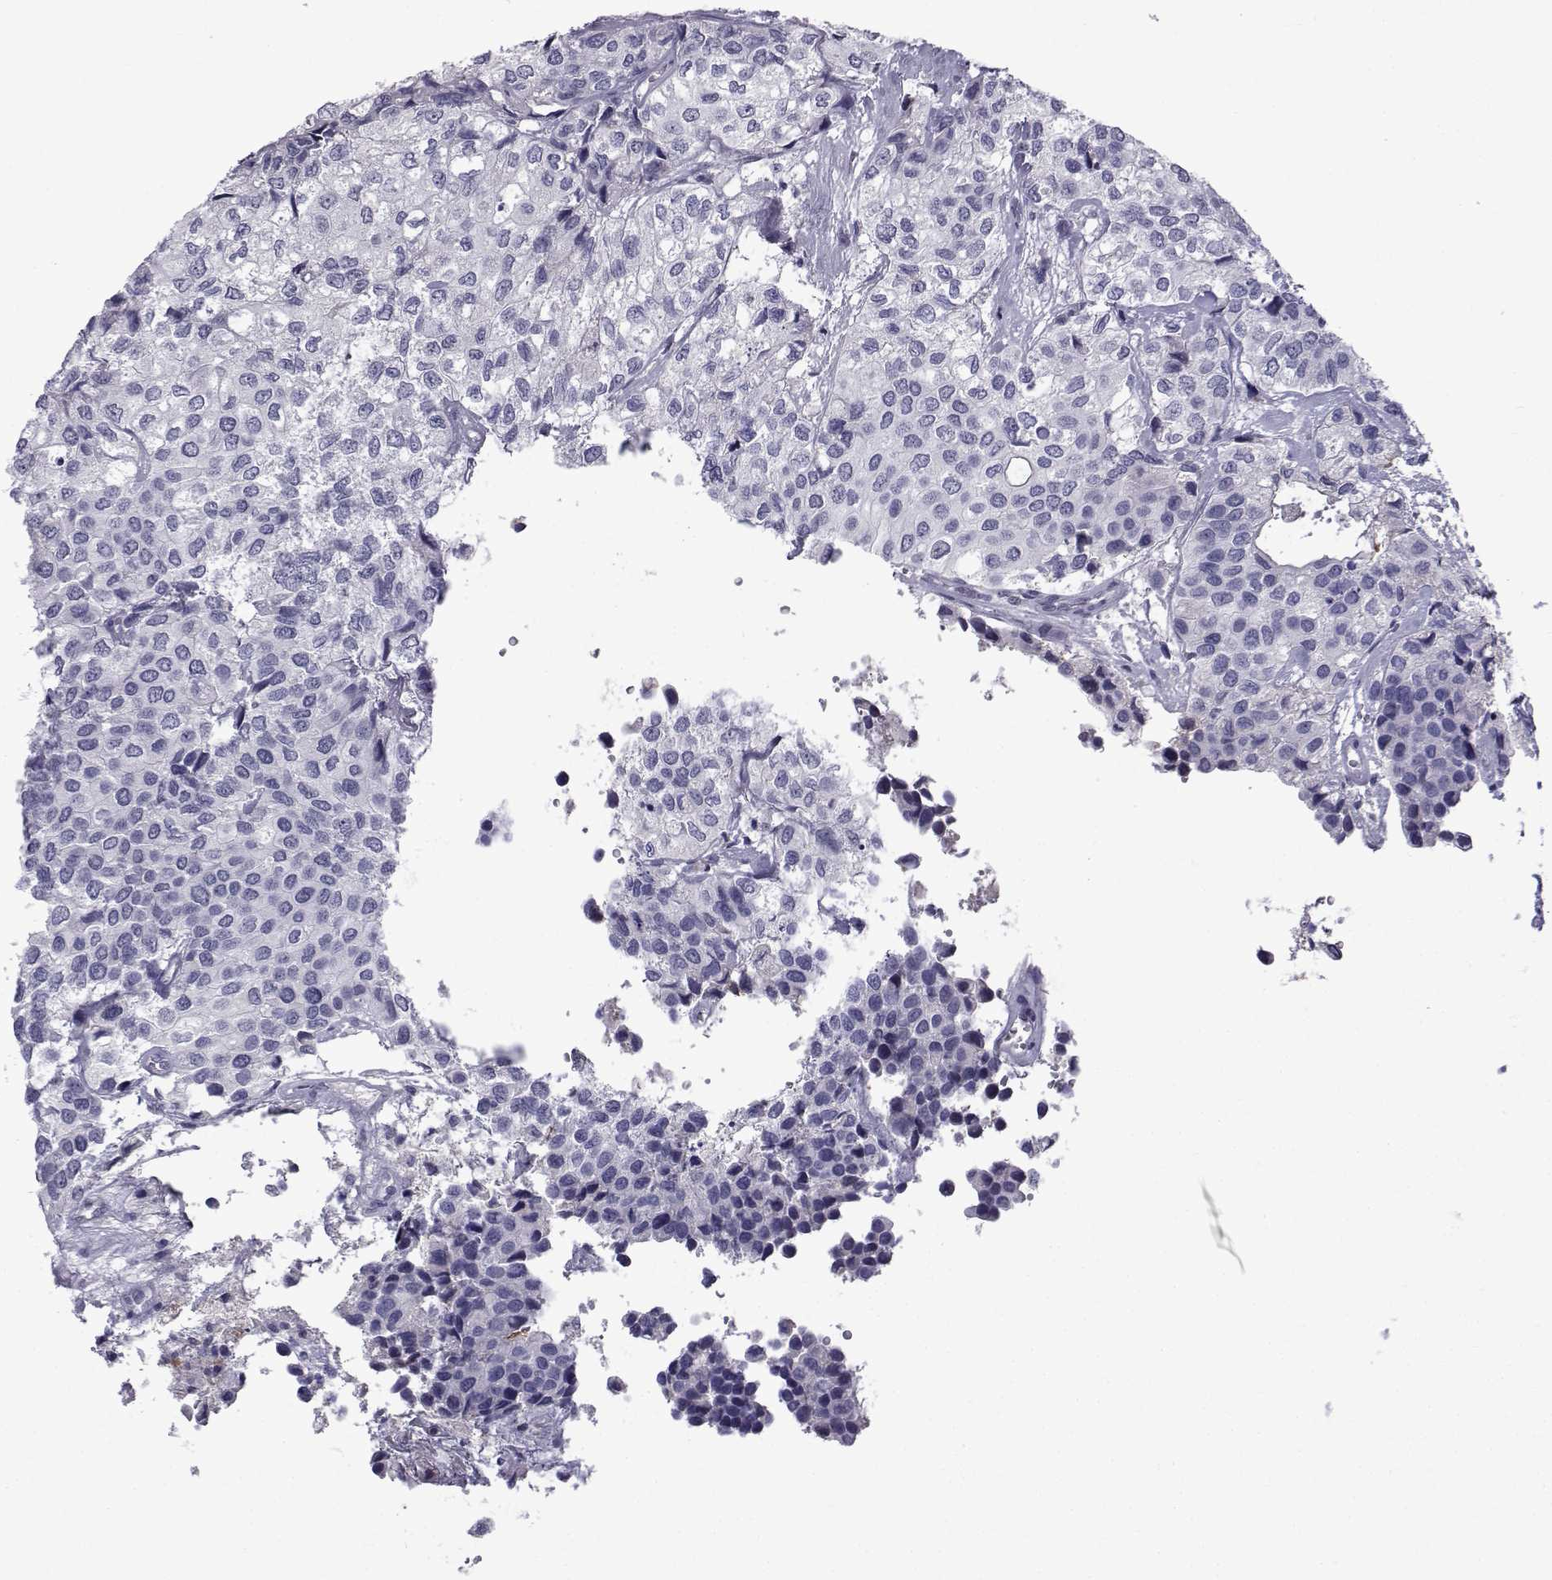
{"staining": {"intensity": "negative", "quantity": "none", "location": "none"}, "tissue": "urothelial cancer", "cell_type": "Tumor cells", "image_type": "cancer", "snomed": [{"axis": "morphology", "description": "Urothelial carcinoma, High grade"}, {"axis": "topography", "description": "Urinary bladder"}], "caption": "Immunohistochemistry (IHC) image of human urothelial cancer stained for a protein (brown), which shows no expression in tumor cells.", "gene": "RBM24", "patient": {"sex": "male", "age": 73}}